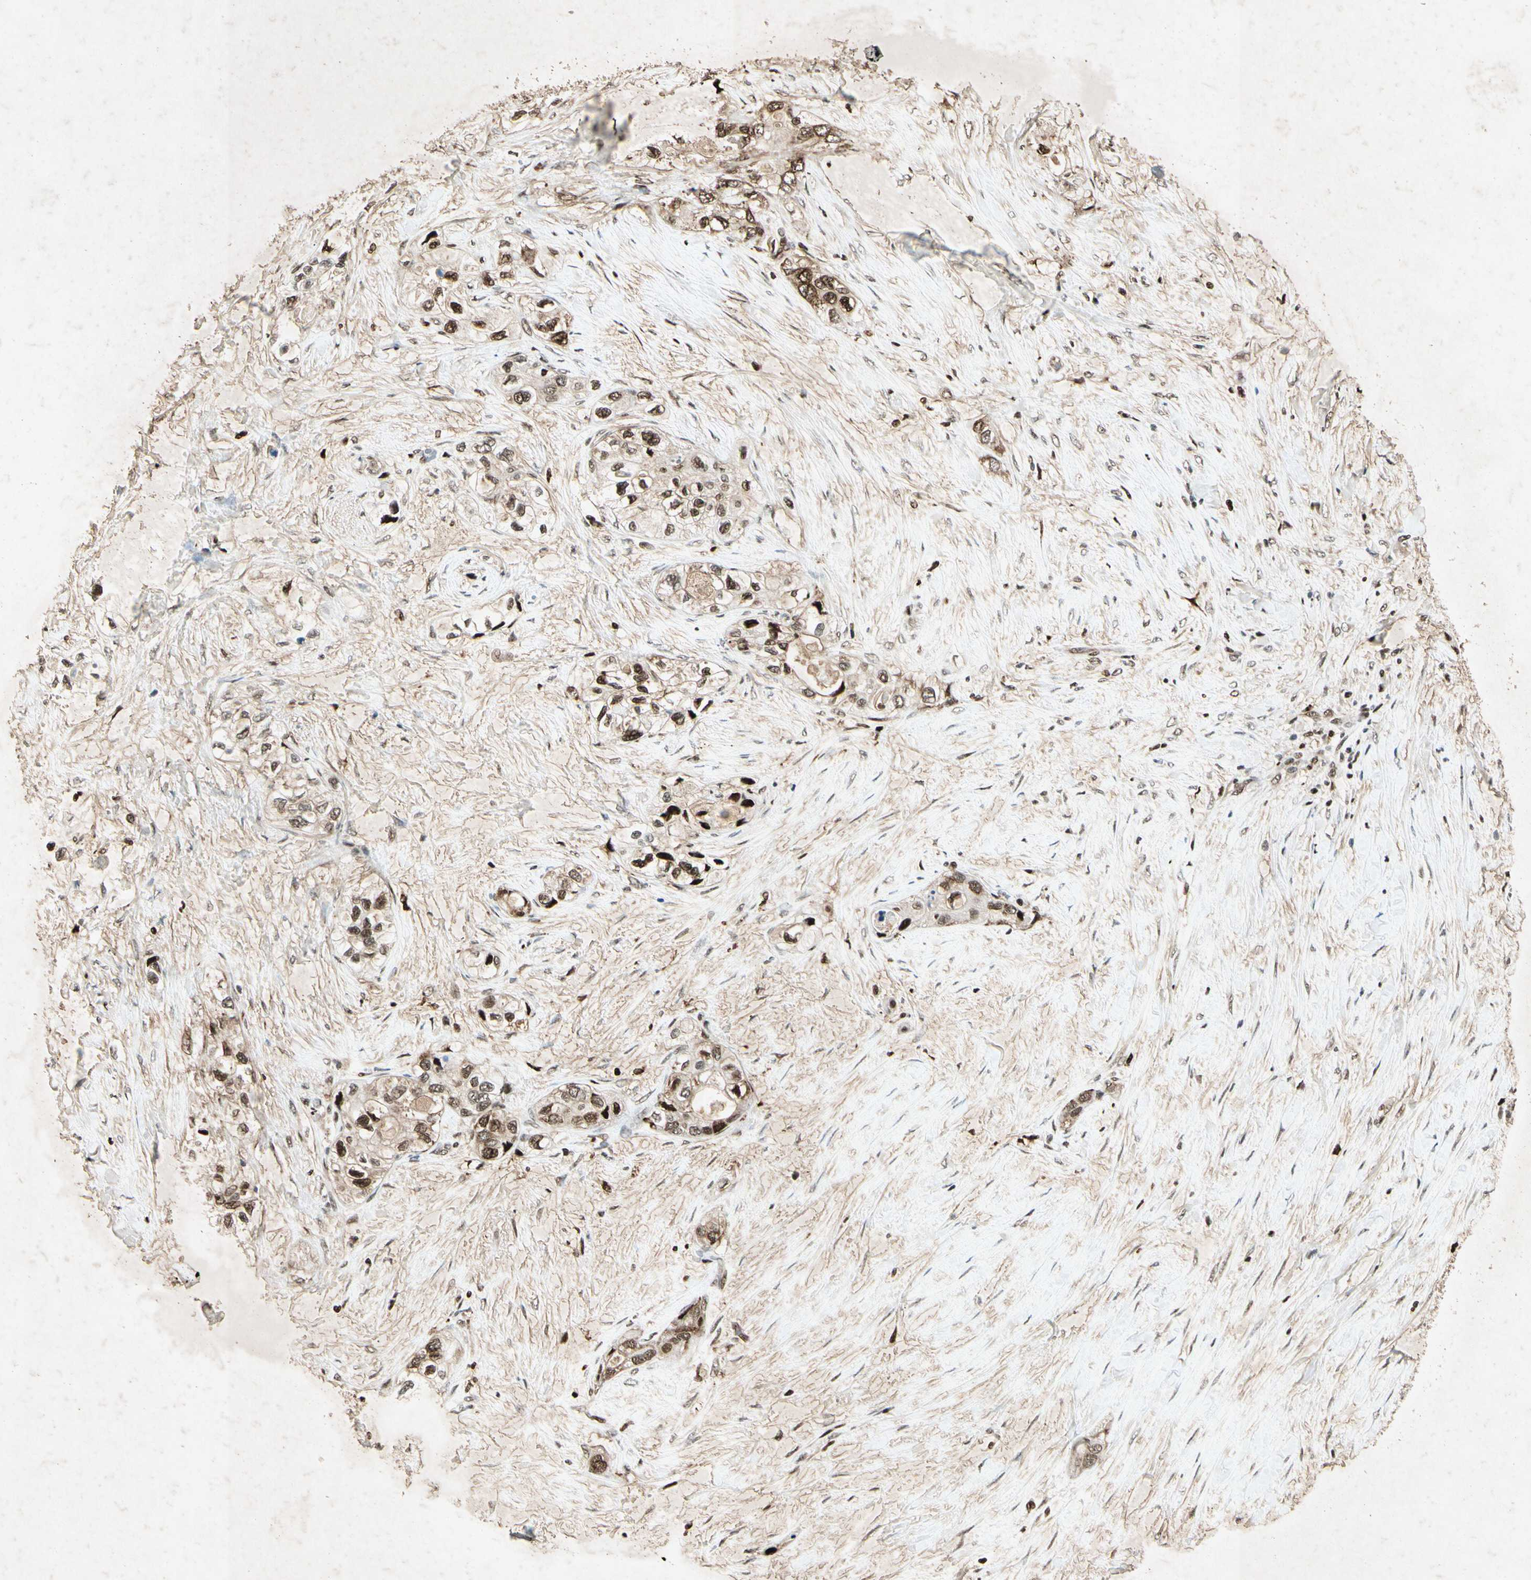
{"staining": {"intensity": "strong", "quantity": ">75%", "location": "nuclear"}, "tissue": "pancreatic cancer", "cell_type": "Tumor cells", "image_type": "cancer", "snomed": [{"axis": "morphology", "description": "Adenocarcinoma, NOS"}, {"axis": "topography", "description": "Pancreas"}], "caption": "Pancreatic cancer (adenocarcinoma) stained with a brown dye reveals strong nuclear positive expression in approximately >75% of tumor cells.", "gene": "RNF43", "patient": {"sex": "female", "age": 70}}